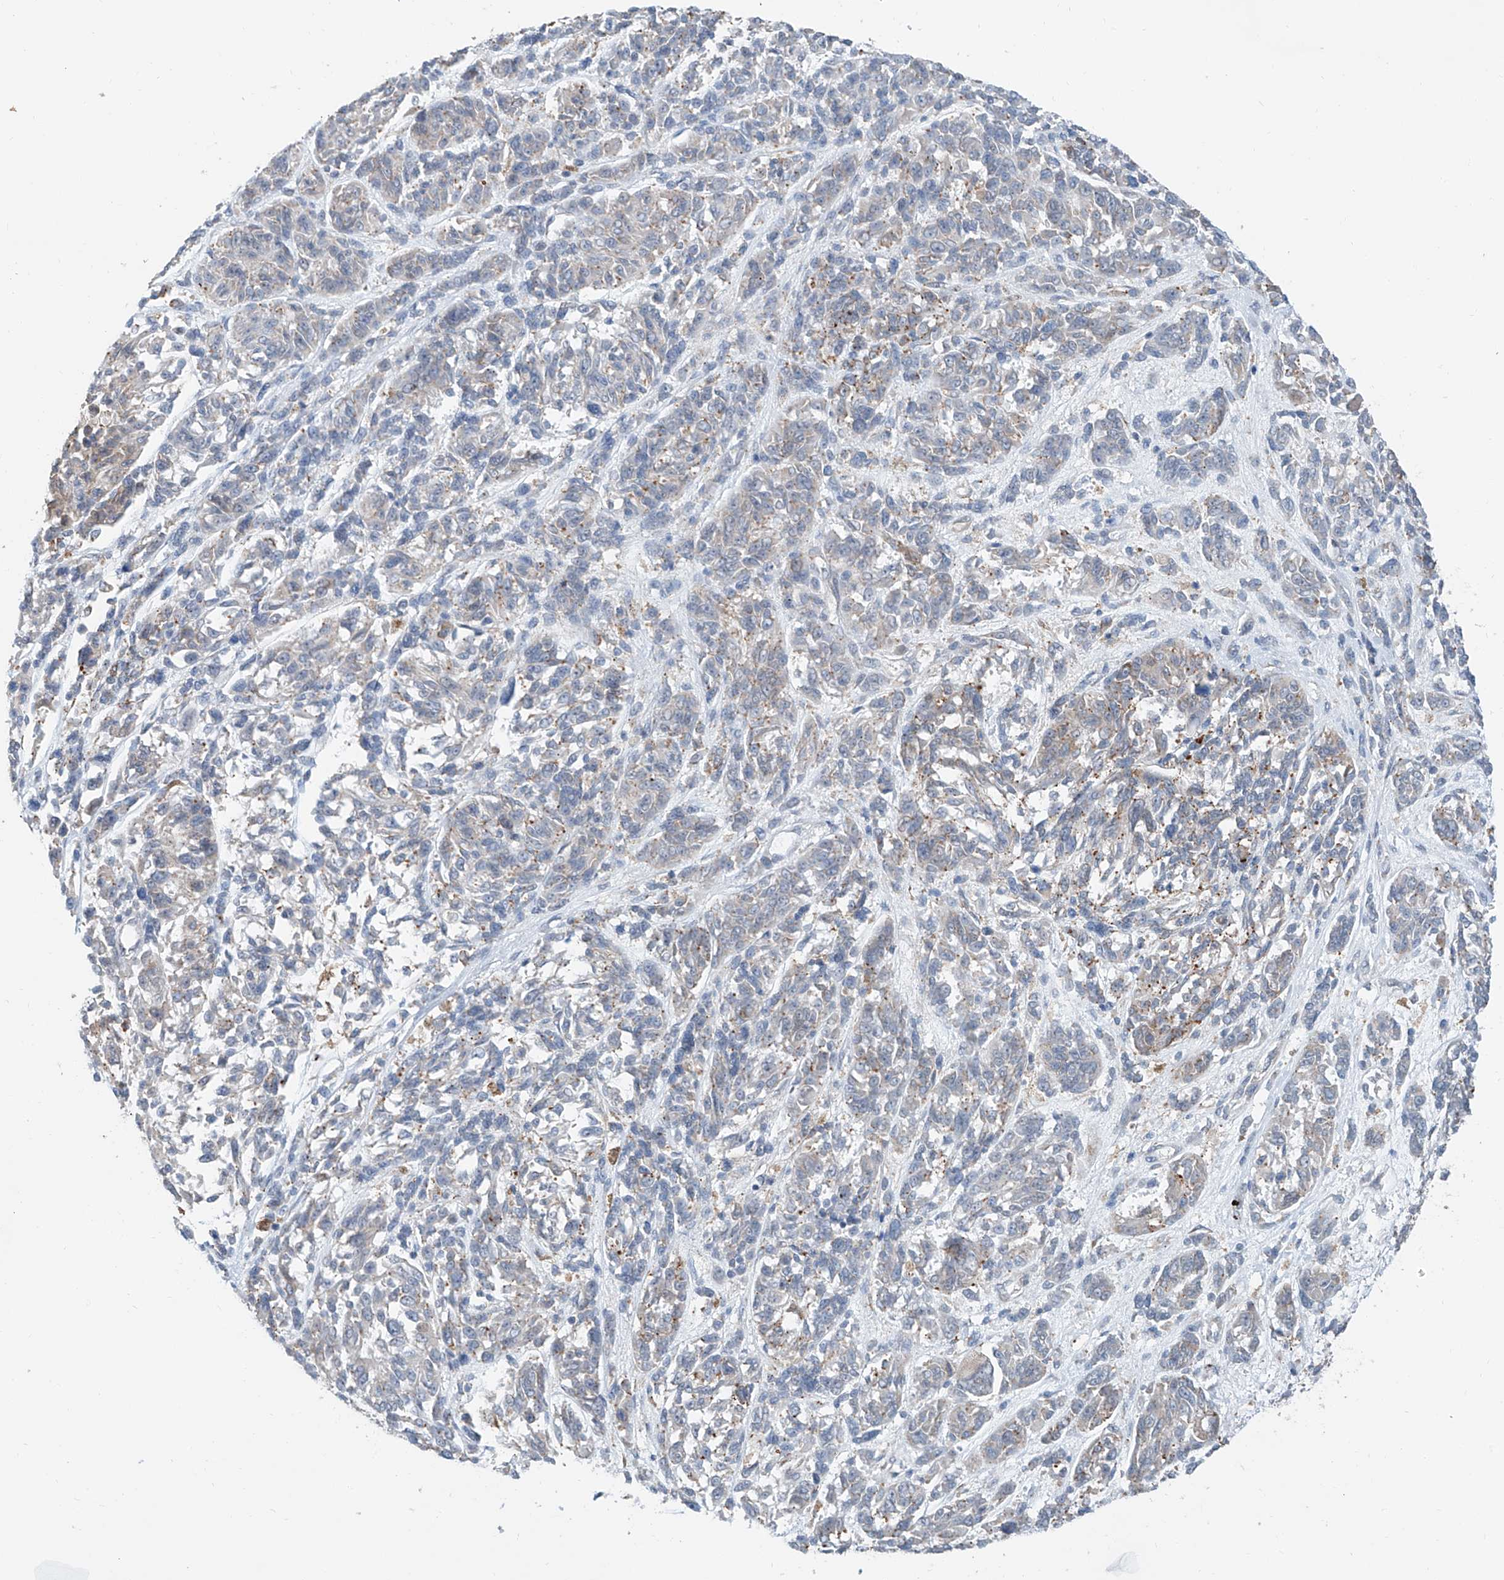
{"staining": {"intensity": "negative", "quantity": "none", "location": "none"}, "tissue": "melanoma", "cell_type": "Tumor cells", "image_type": "cancer", "snomed": [{"axis": "morphology", "description": "Malignant melanoma, NOS"}, {"axis": "topography", "description": "Skin"}], "caption": "Malignant melanoma was stained to show a protein in brown. There is no significant staining in tumor cells.", "gene": "KCNK10", "patient": {"sex": "male", "age": 53}}